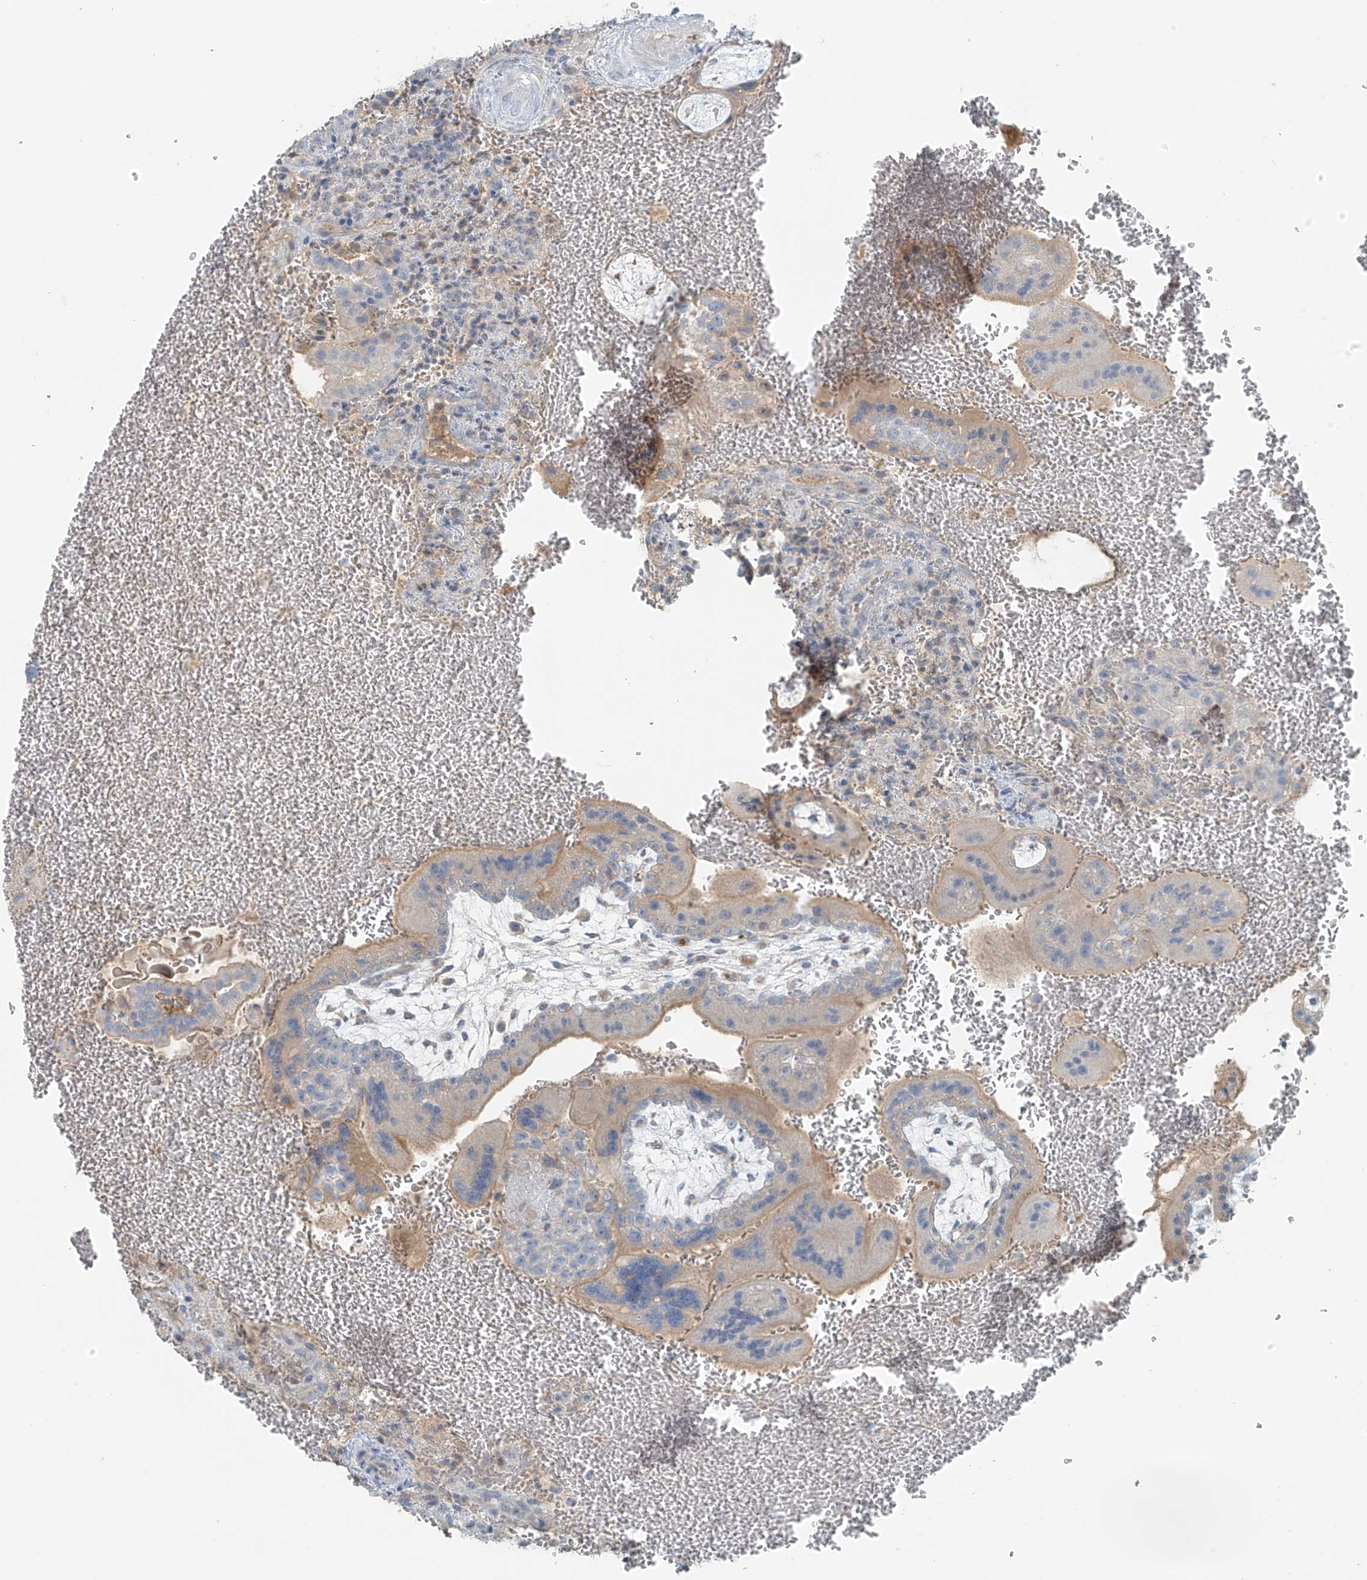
{"staining": {"intensity": "weak", "quantity": "<25%", "location": "cytoplasmic/membranous"}, "tissue": "placenta", "cell_type": "Trophoblastic cells", "image_type": "normal", "snomed": [{"axis": "morphology", "description": "Normal tissue, NOS"}, {"axis": "topography", "description": "Placenta"}], "caption": "Immunohistochemistry histopathology image of normal placenta: placenta stained with DAB demonstrates no significant protein expression in trophoblastic cells.", "gene": "FAM131C", "patient": {"sex": "female", "age": 35}}